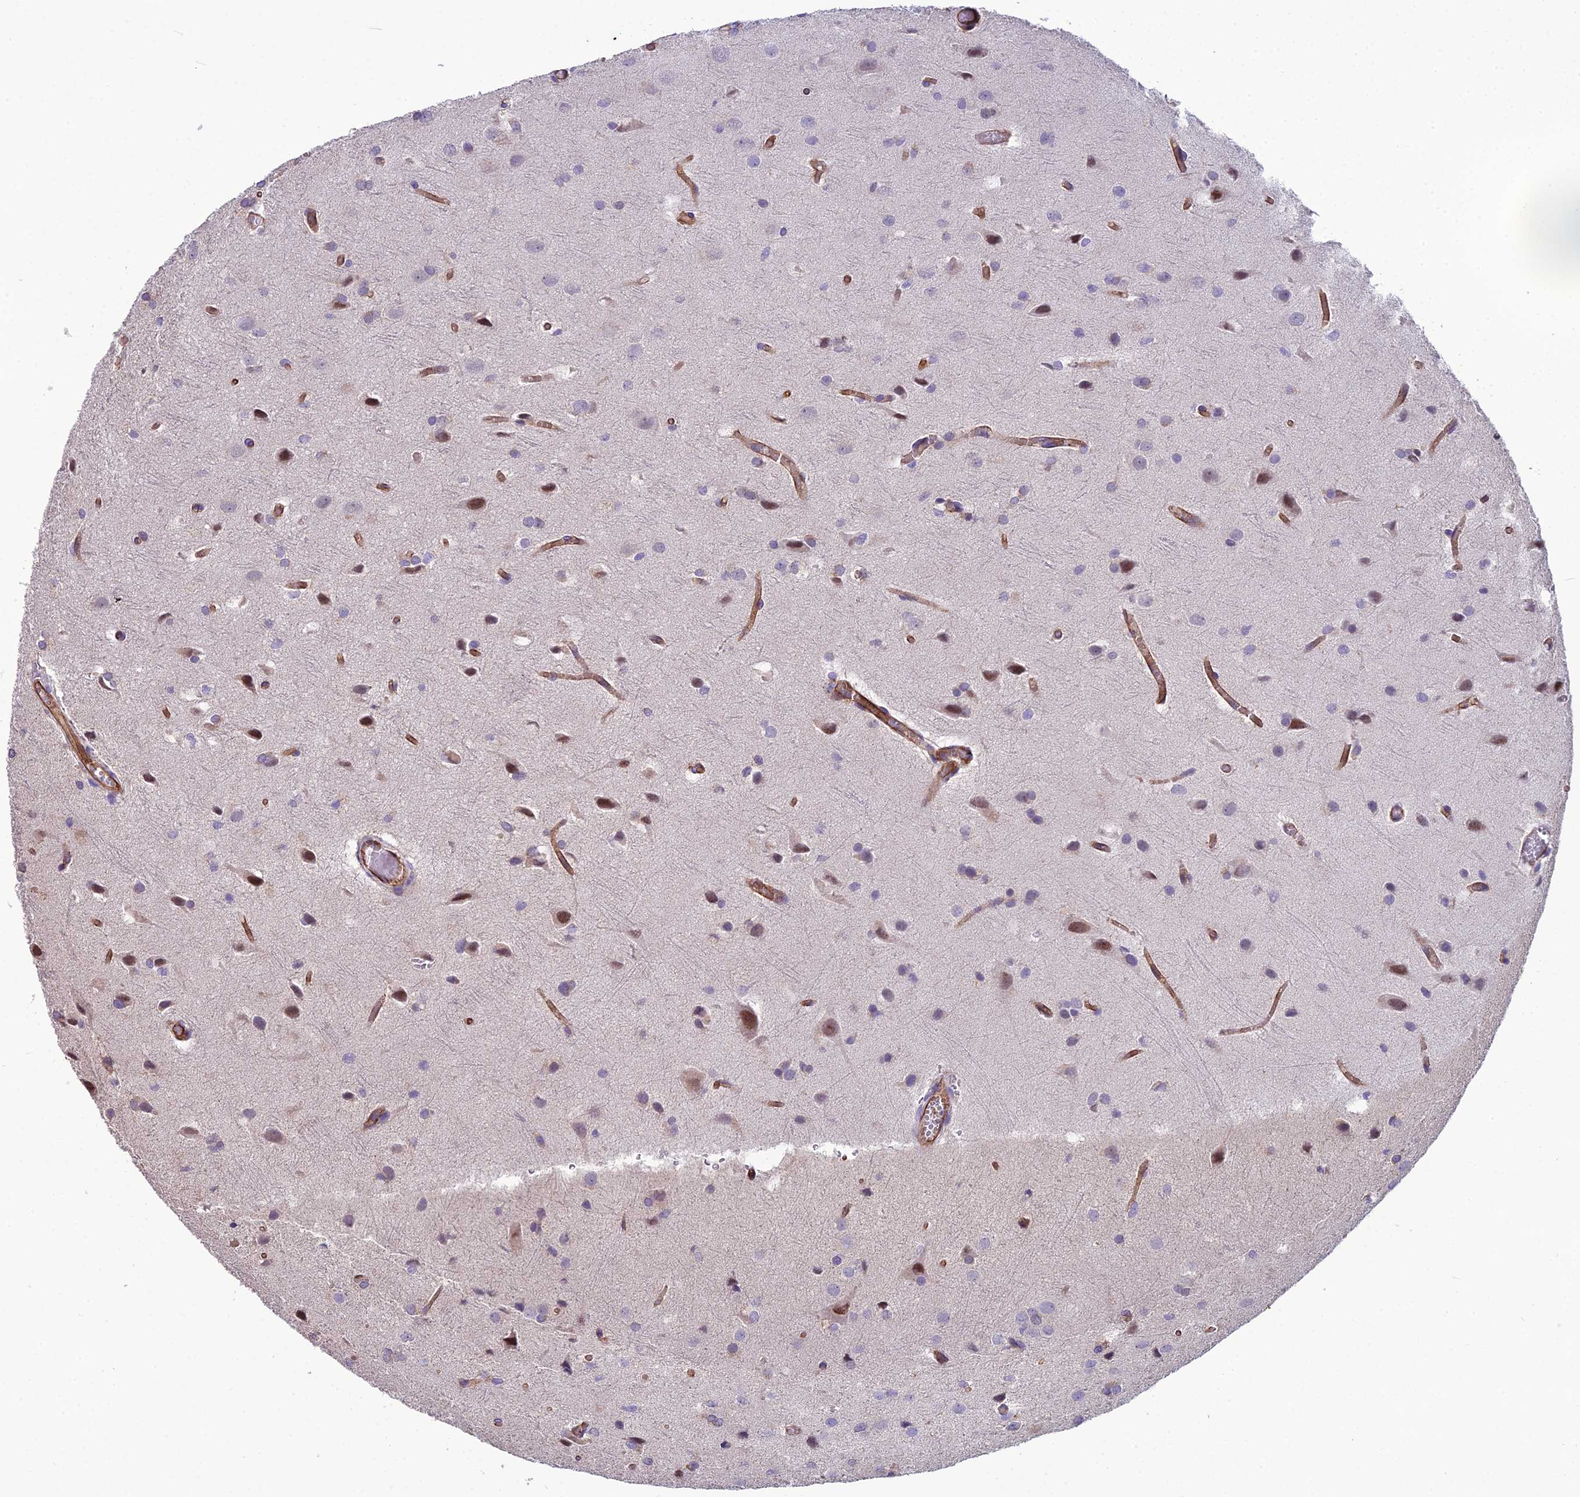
{"staining": {"intensity": "negative", "quantity": "none", "location": "none"}, "tissue": "glioma", "cell_type": "Tumor cells", "image_type": "cancer", "snomed": [{"axis": "morphology", "description": "Glioma, malignant, High grade"}, {"axis": "topography", "description": "Brain"}], "caption": "An IHC image of glioma is shown. There is no staining in tumor cells of glioma.", "gene": "CFAP47", "patient": {"sex": "female", "age": 50}}